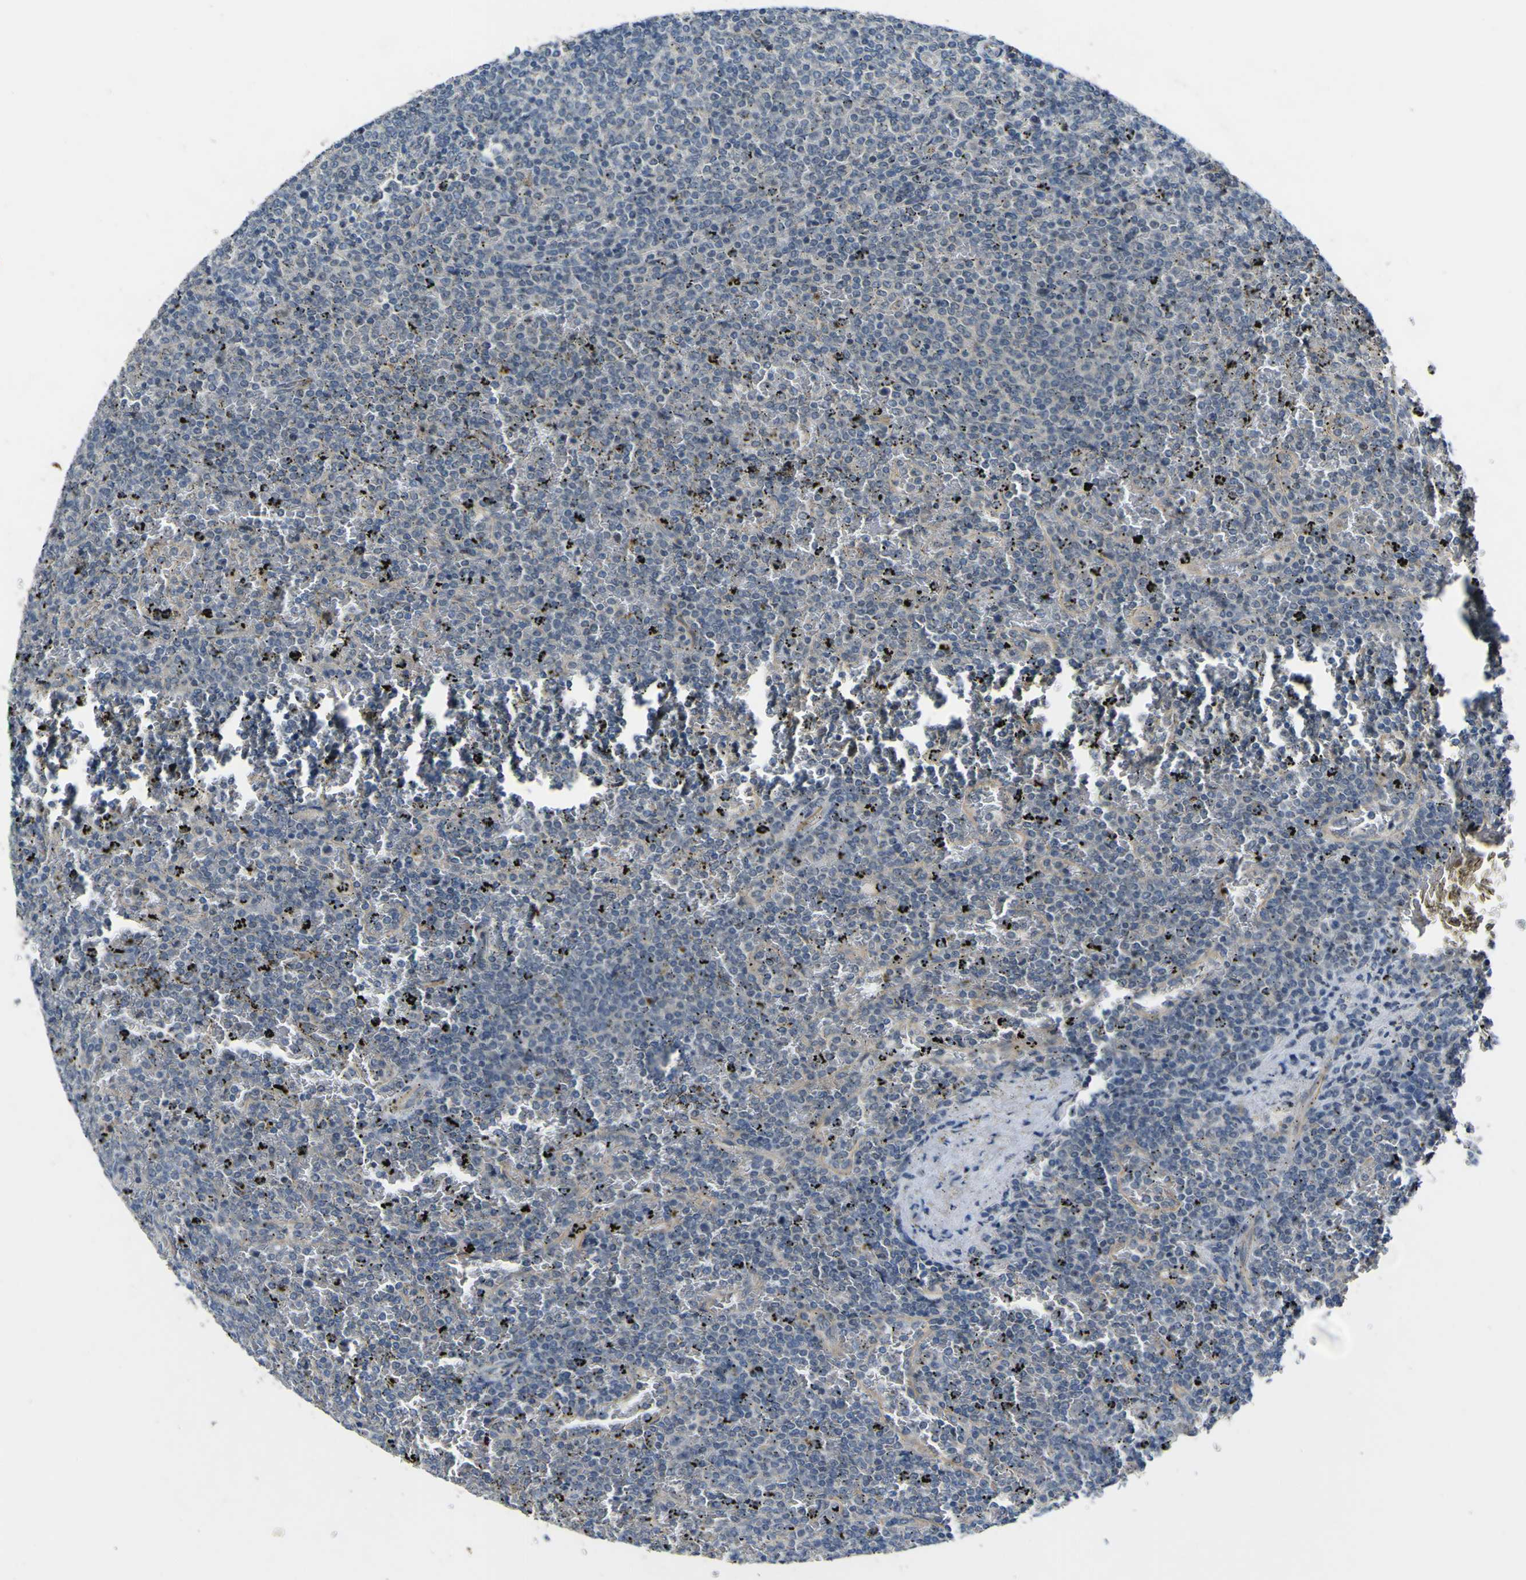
{"staining": {"intensity": "negative", "quantity": "none", "location": "none"}, "tissue": "lymphoma", "cell_type": "Tumor cells", "image_type": "cancer", "snomed": [{"axis": "morphology", "description": "Malignant lymphoma, non-Hodgkin's type, Low grade"}, {"axis": "topography", "description": "Spleen"}], "caption": "High power microscopy photomicrograph of an IHC photomicrograph of lymphoma, revealing no significant expression in tumor cells.", "gene": "LDLR", "patient": {"sex": "female", "age": 77}}